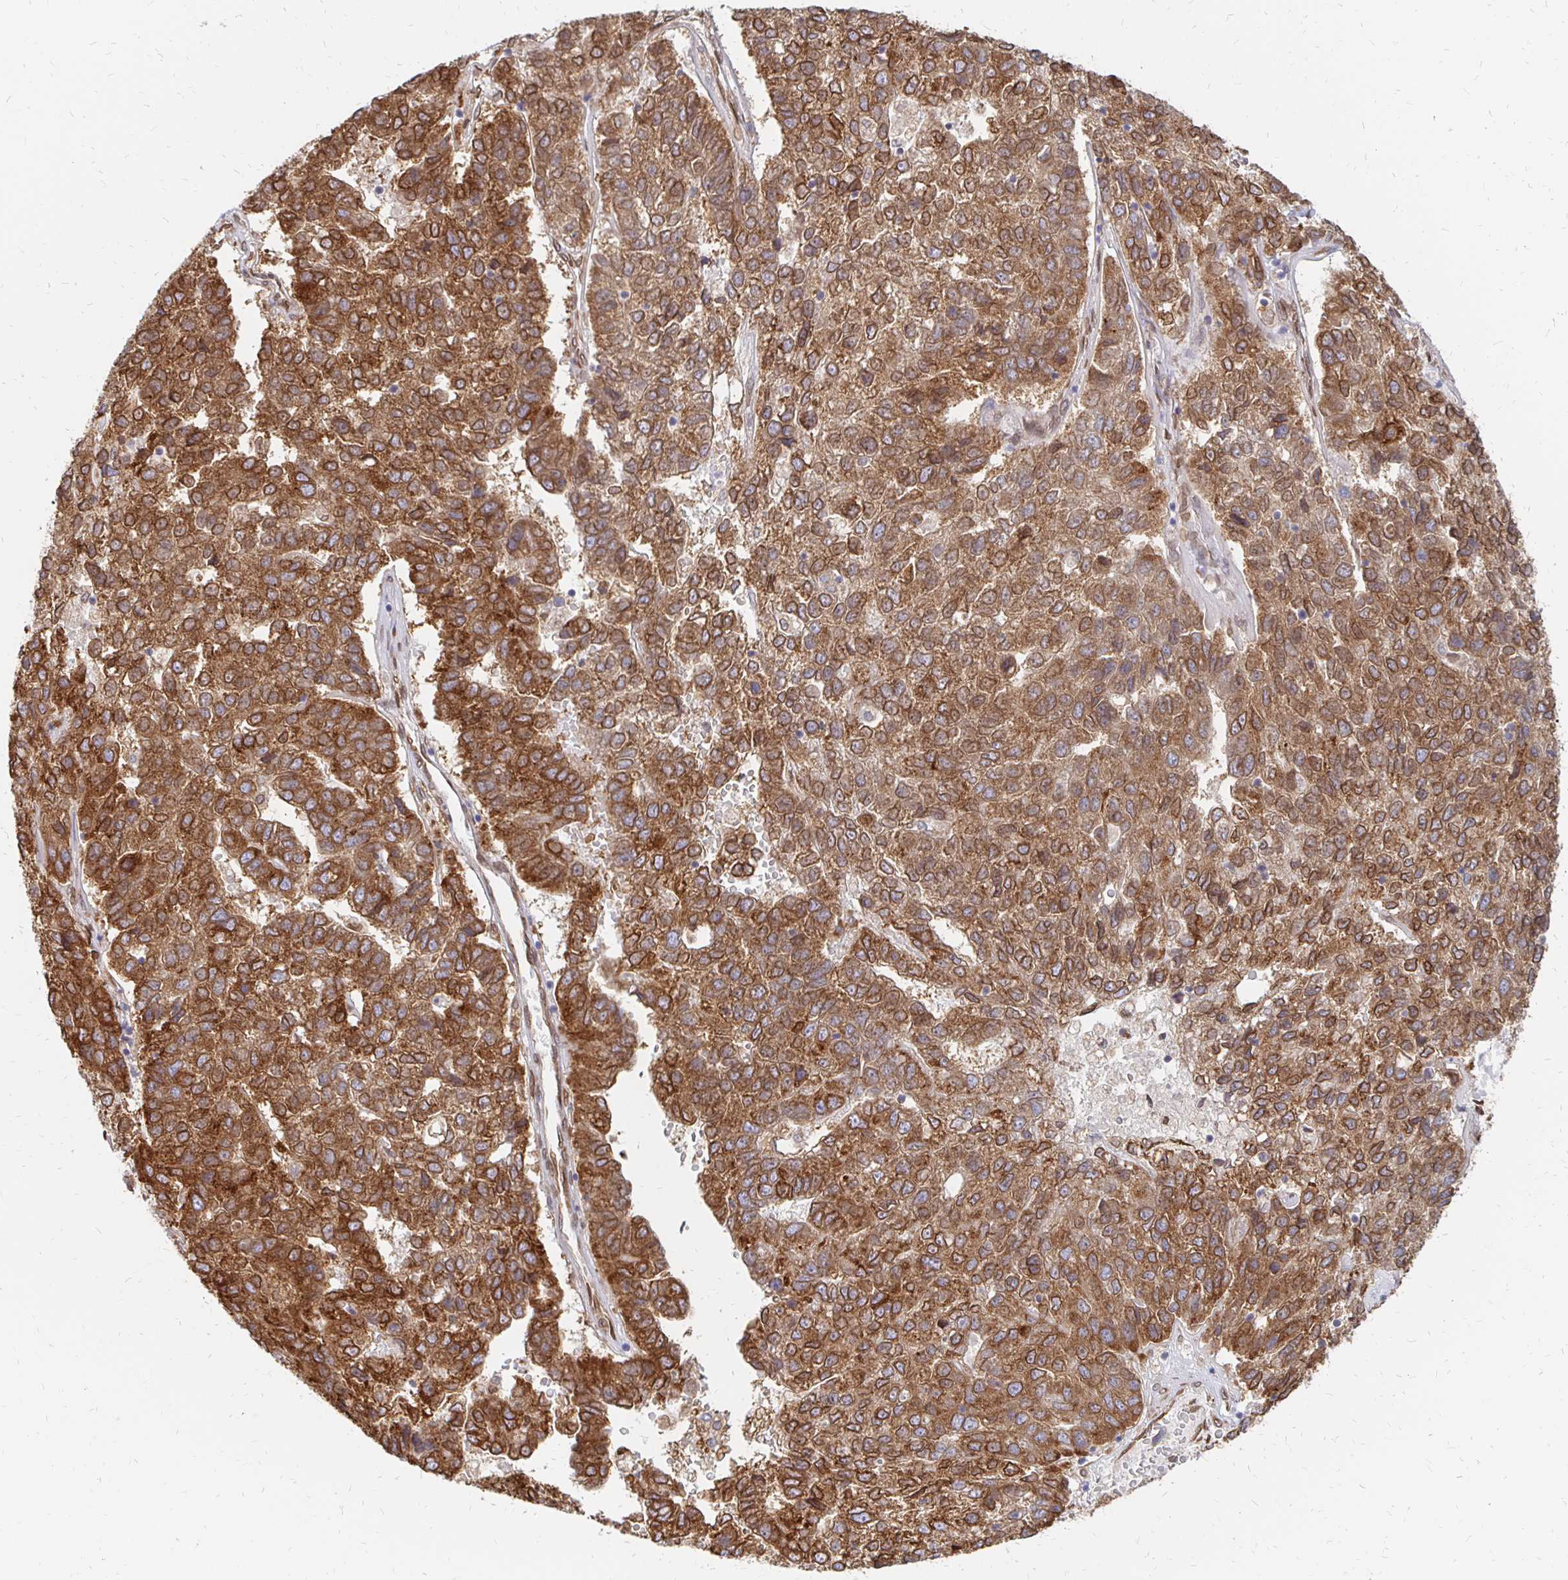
{"staining": {"intensity": "strong", "quantity": ">75%", "location": "cytoplasmic/membranous,nuclear"}, "tissue": "pancreatic cancer", "cell_type": "Tumor cells", "image_type": "cancer", "snomed": [{"axis": "morphology", "description": "Adenocarcinoma, NOS"}, {"axis": "topography", "description": "Pancreas"}], "caption": "This micrograph displays immunohistochemistry staining of human adenocarcinoma (pancreatic), with high strong cytoplasmic/membranous and nuclear expression in about >75% of tumor cells.", "gene": "PELI3", "patient": {"sex": "female", "age": 61}}